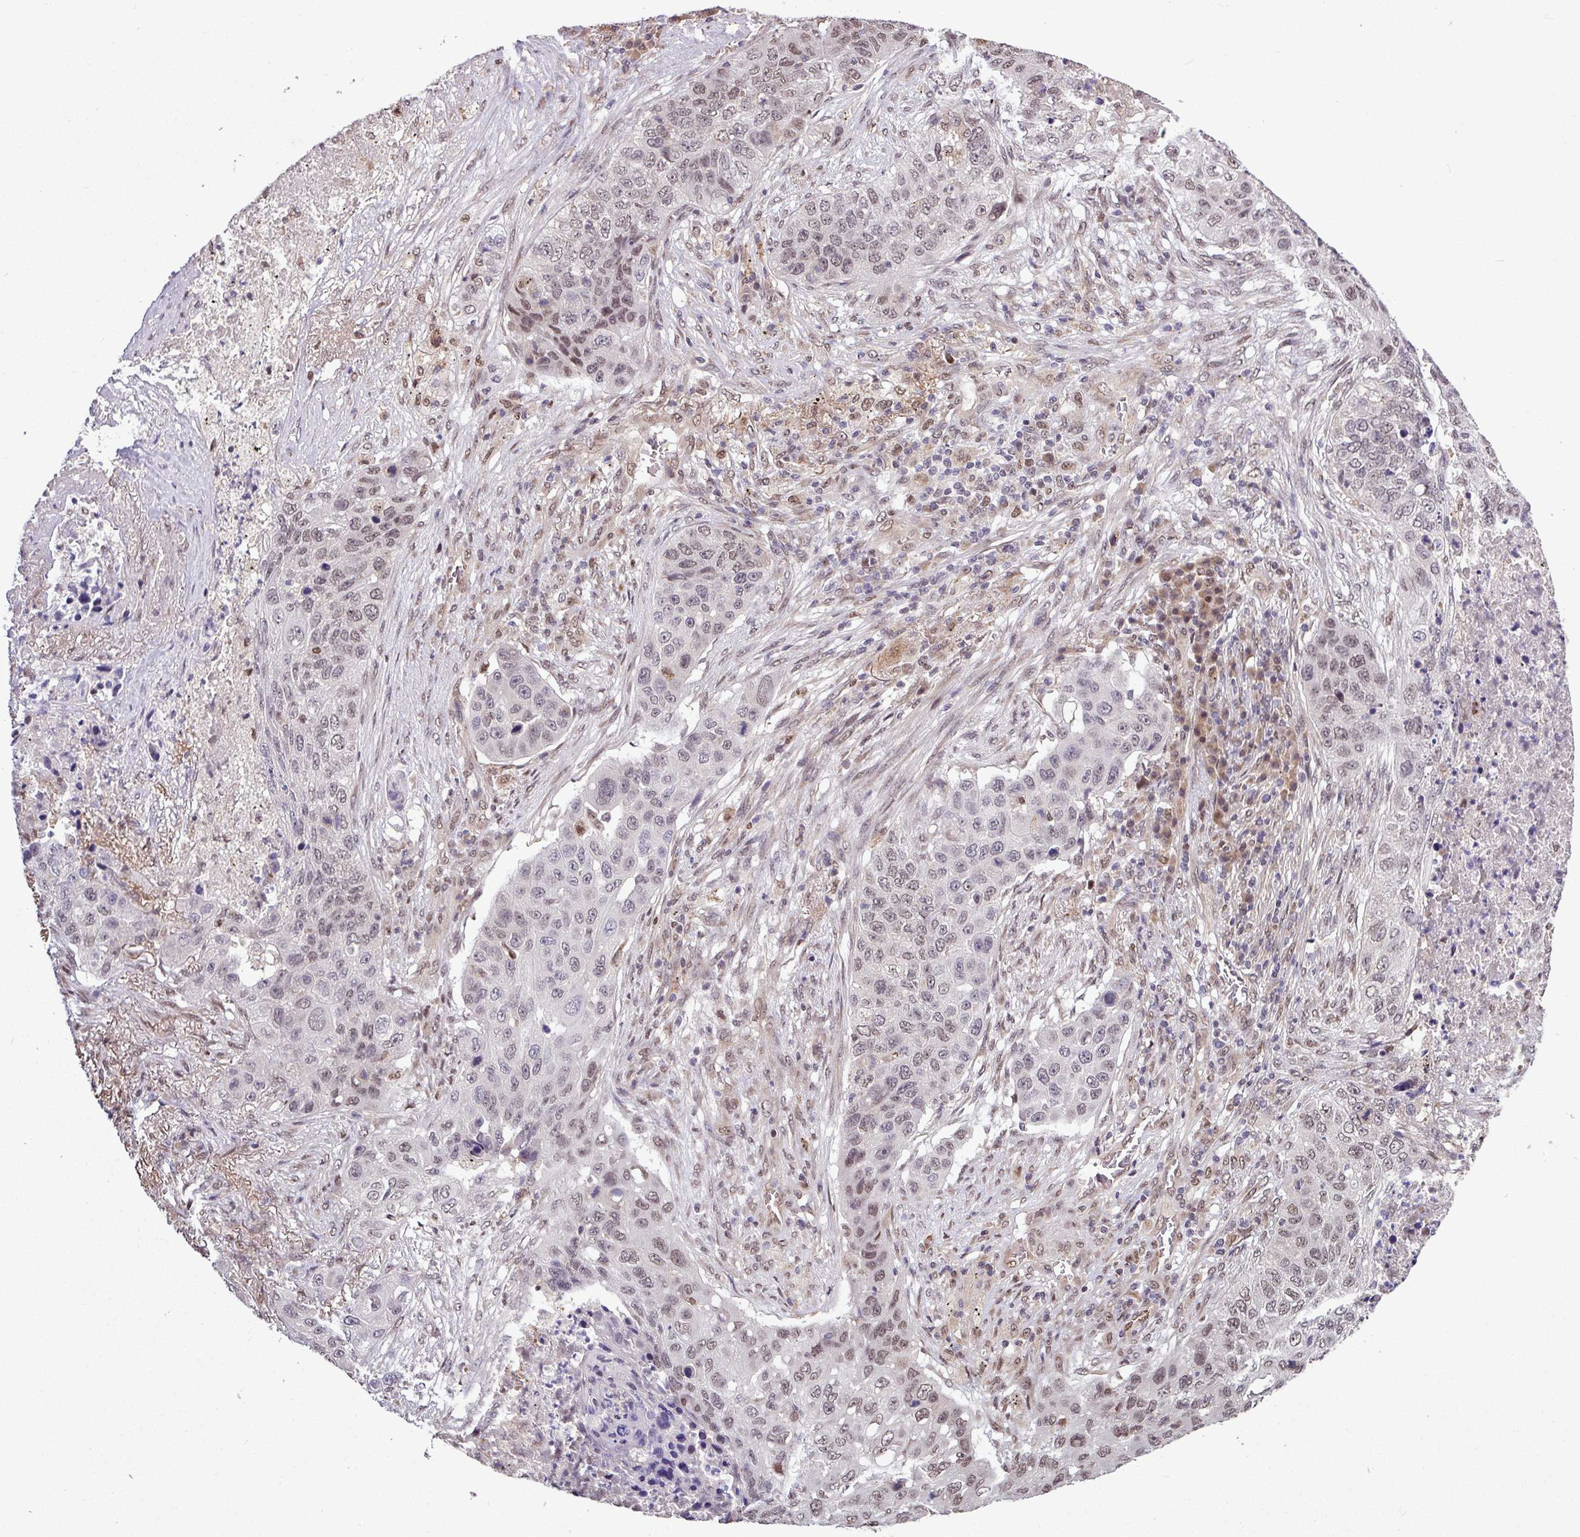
{"staining": {"intensity": "strong", "quantity": "<25%", "location": "nuclear"}, "tissue": "lung cancer", "cell_type": "Tumor cells", "image_type": "cancer", "snomed": [{"axis": "morphology", "description": "Squamous cell carcinoma, NOS"}, {"axis": "topography", "description": "Lung"}], "caption": "Immunohistochemistry photomicrograph of neoplastic tissue: human squamous cell carcinoma (lung) stained using IHC reveals medium levels of strong protein expression localized specifically in the nuclear of tumor cells, appearing as a nuclear brown color.", "gene": "SKIC2", "patient": {"sex": "female", "age": 63}}